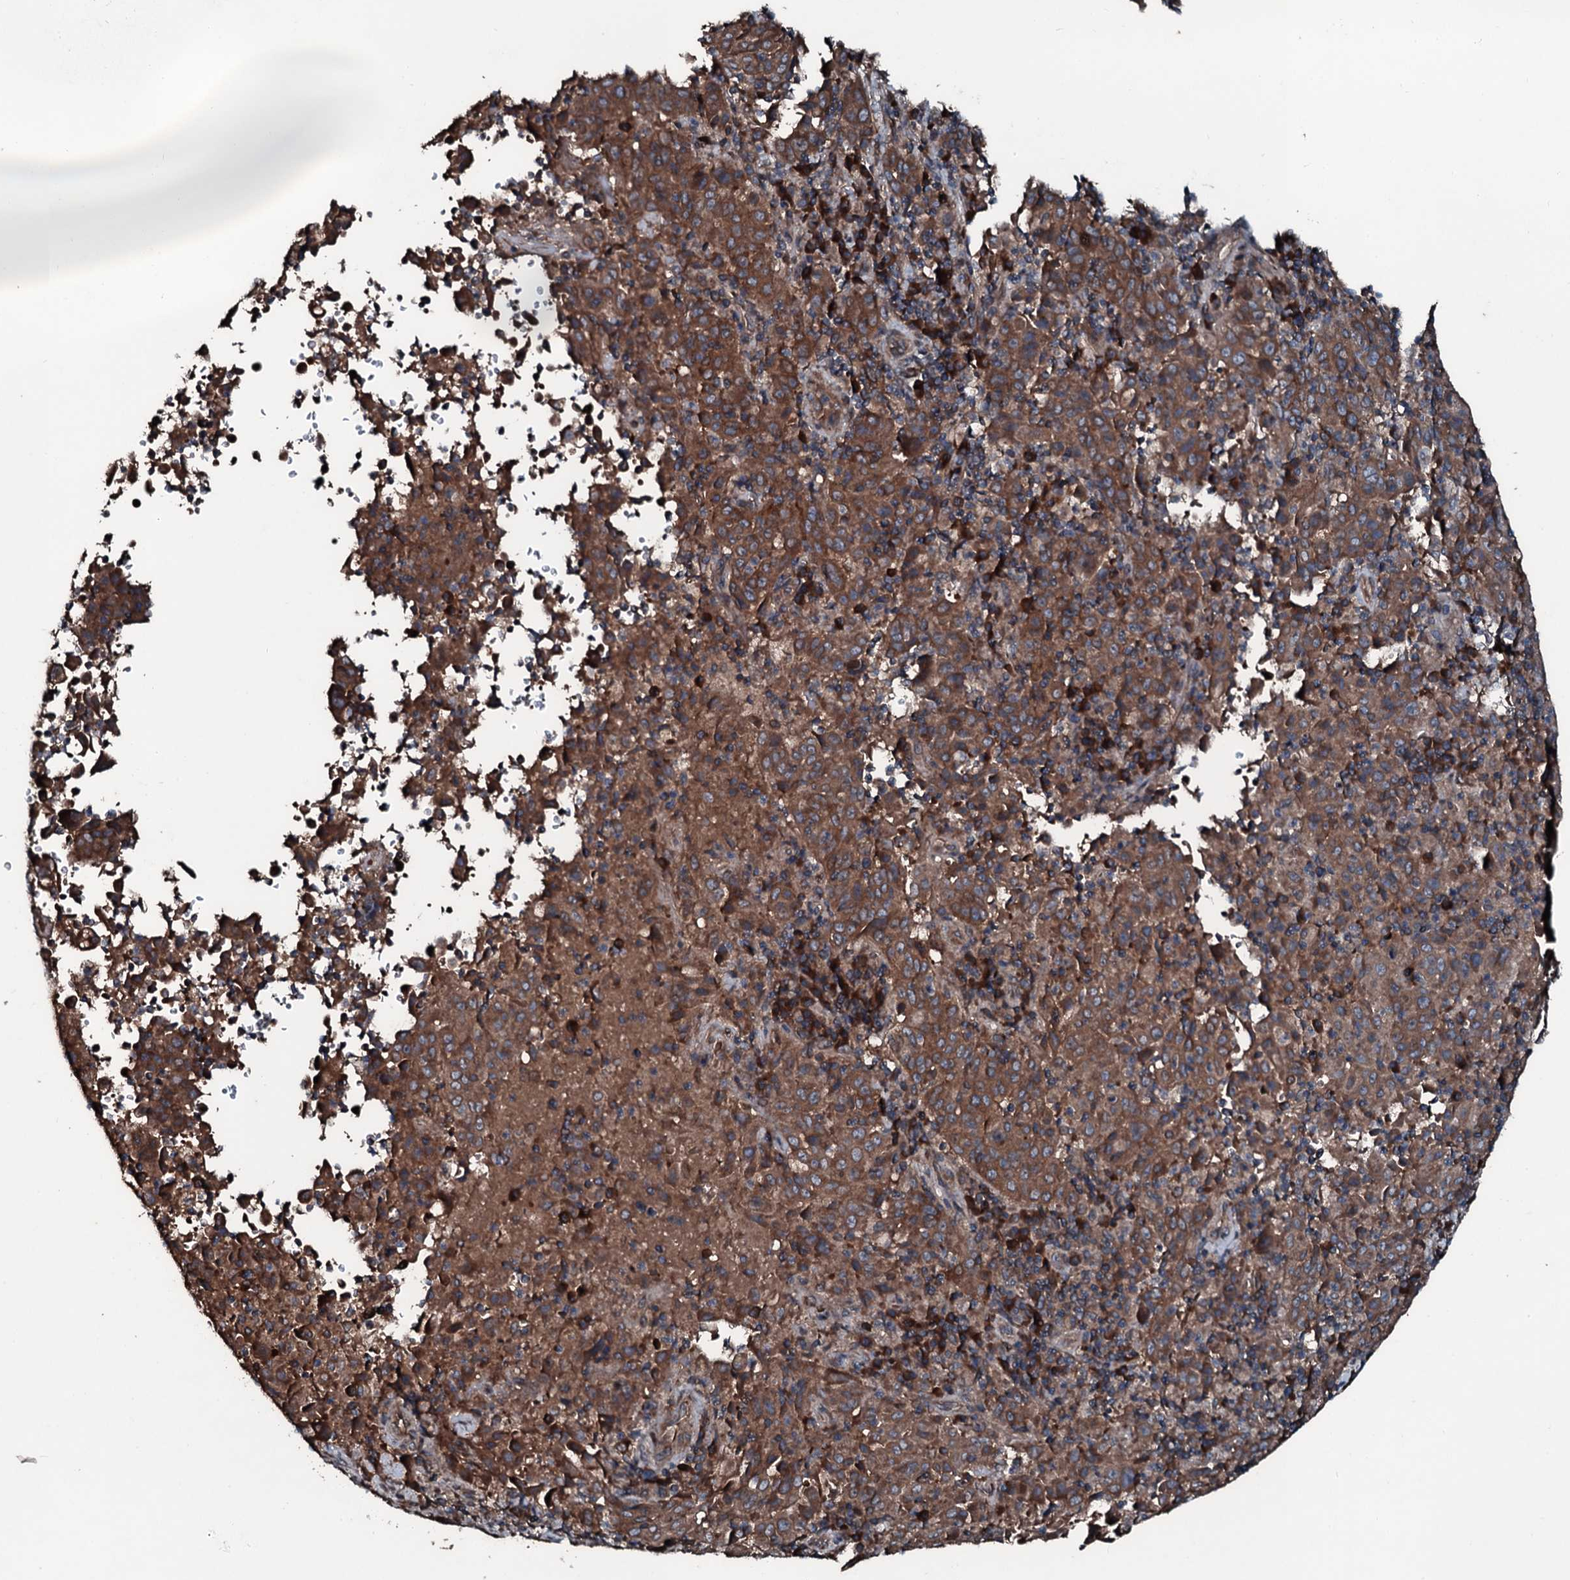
{"staining": {"intensity": "strong", "quantity": ">75%", "location": "cytoplasmic/membranous"}, "tissue": "pancreatic cancer", "cell_type": "Tumor cells", "image_type": "cancer", "snomed": [{"axis": "morphology", "description": "Adenocarcinoma, NOS"}, {"axis": "topography", "description": "Pancreas"}], "caption": "This image exhibits IHC staining of pancreatic cancer (adenocarcinoma), with high strong cytoplasmic/membranous expression in approximately >75% of tumor cells.", "gene": "AARS1", "patient": {"sex": "male", "age": 63}}